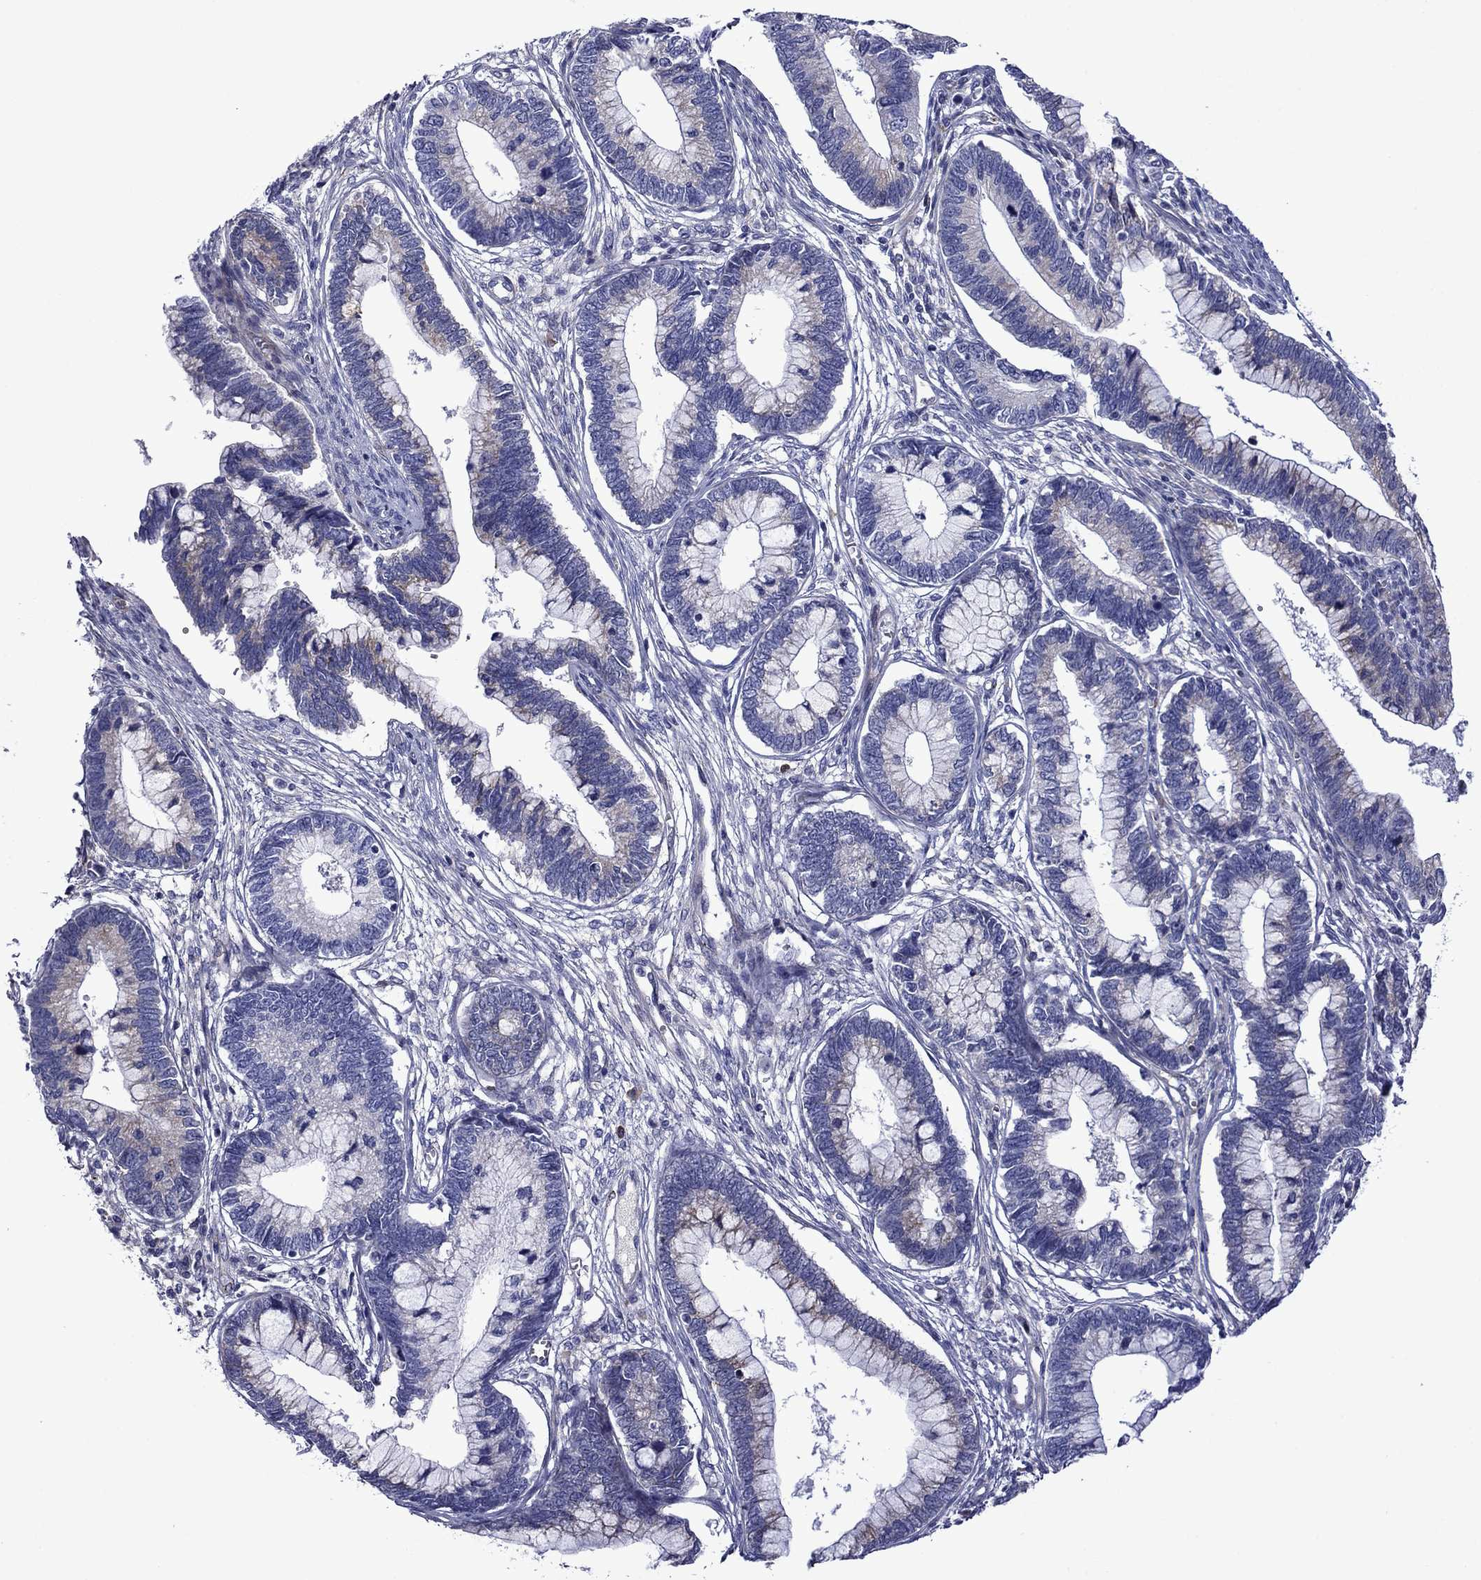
{"staining": {"intensity": "negative", "quantity": "none", "location": "none"}, "tissue": "cervical cancer", "cell_type": "Tumor cells", "image_type": "cancer", "snomed": [{"axis": "morphology", "description": "Adenocarcinoma, NOS"}, {"axis": "topography", "description": "Cervix"}], "caption": "This is an immunohistochemistry (IHC) histopathology image of human cervical cancer (adenocarcinoma). There is no positivity in tumor cells.", "gene": "HSPG2", "patient": {"sex": "female", "age": 44}}